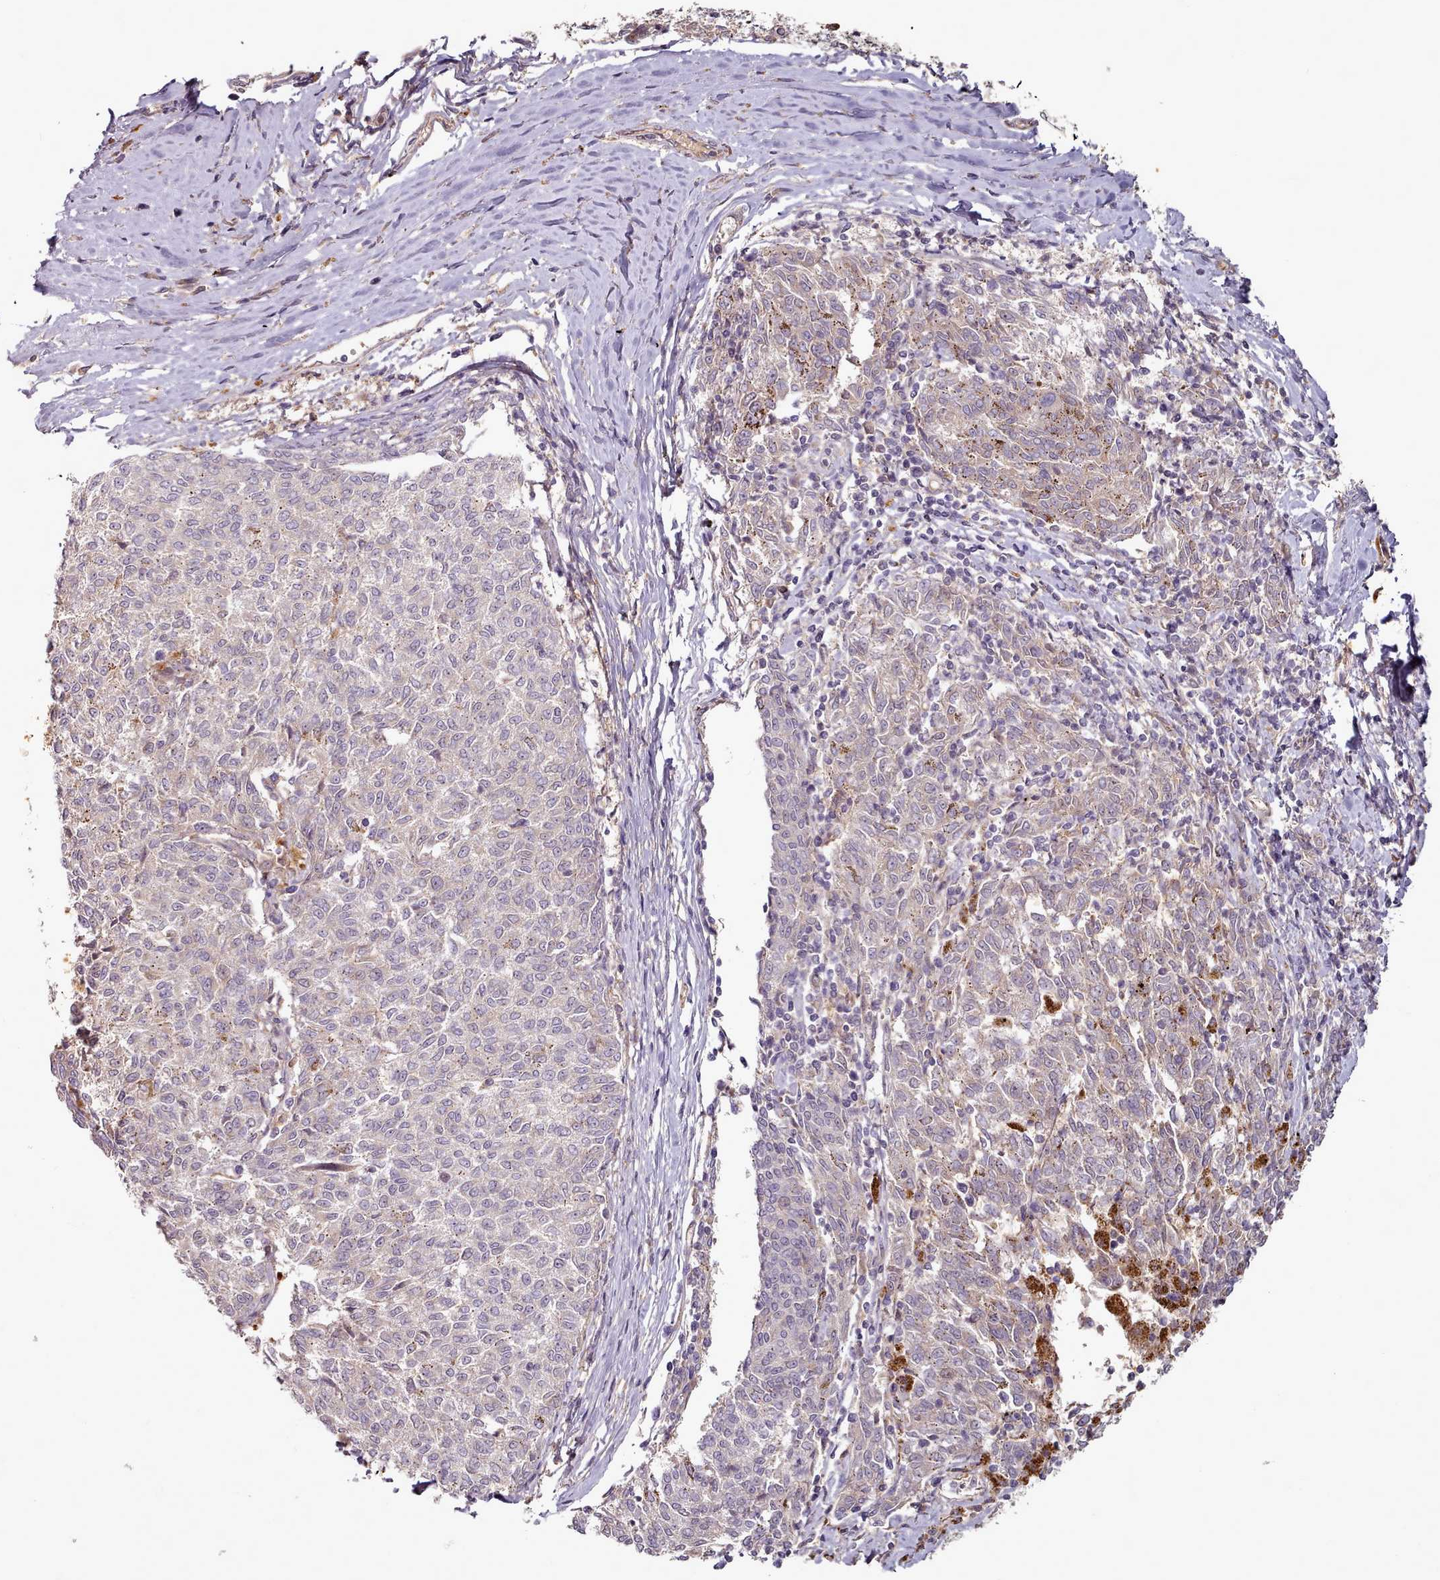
{"staining": {"intensity": "weak", "quantity": "<25%", "location": "cytoplasmic/membranous"}, "tissue": "melanoma", "cell_type": "Tumor cells", "image_type": "cancer", "snomed": [{"axis": "morphology", "description": "Malignant melanoma, NOS"}, {"axis": "topography", "description": "Skin"}], "caption": "An immunohistochemistry (IHC) histopathology image of melanoma is shown. There is no staining in tumor cells of melanoma.", "gene": "C1QTNF5", "patient": {"sex": "female", "age": 72}}